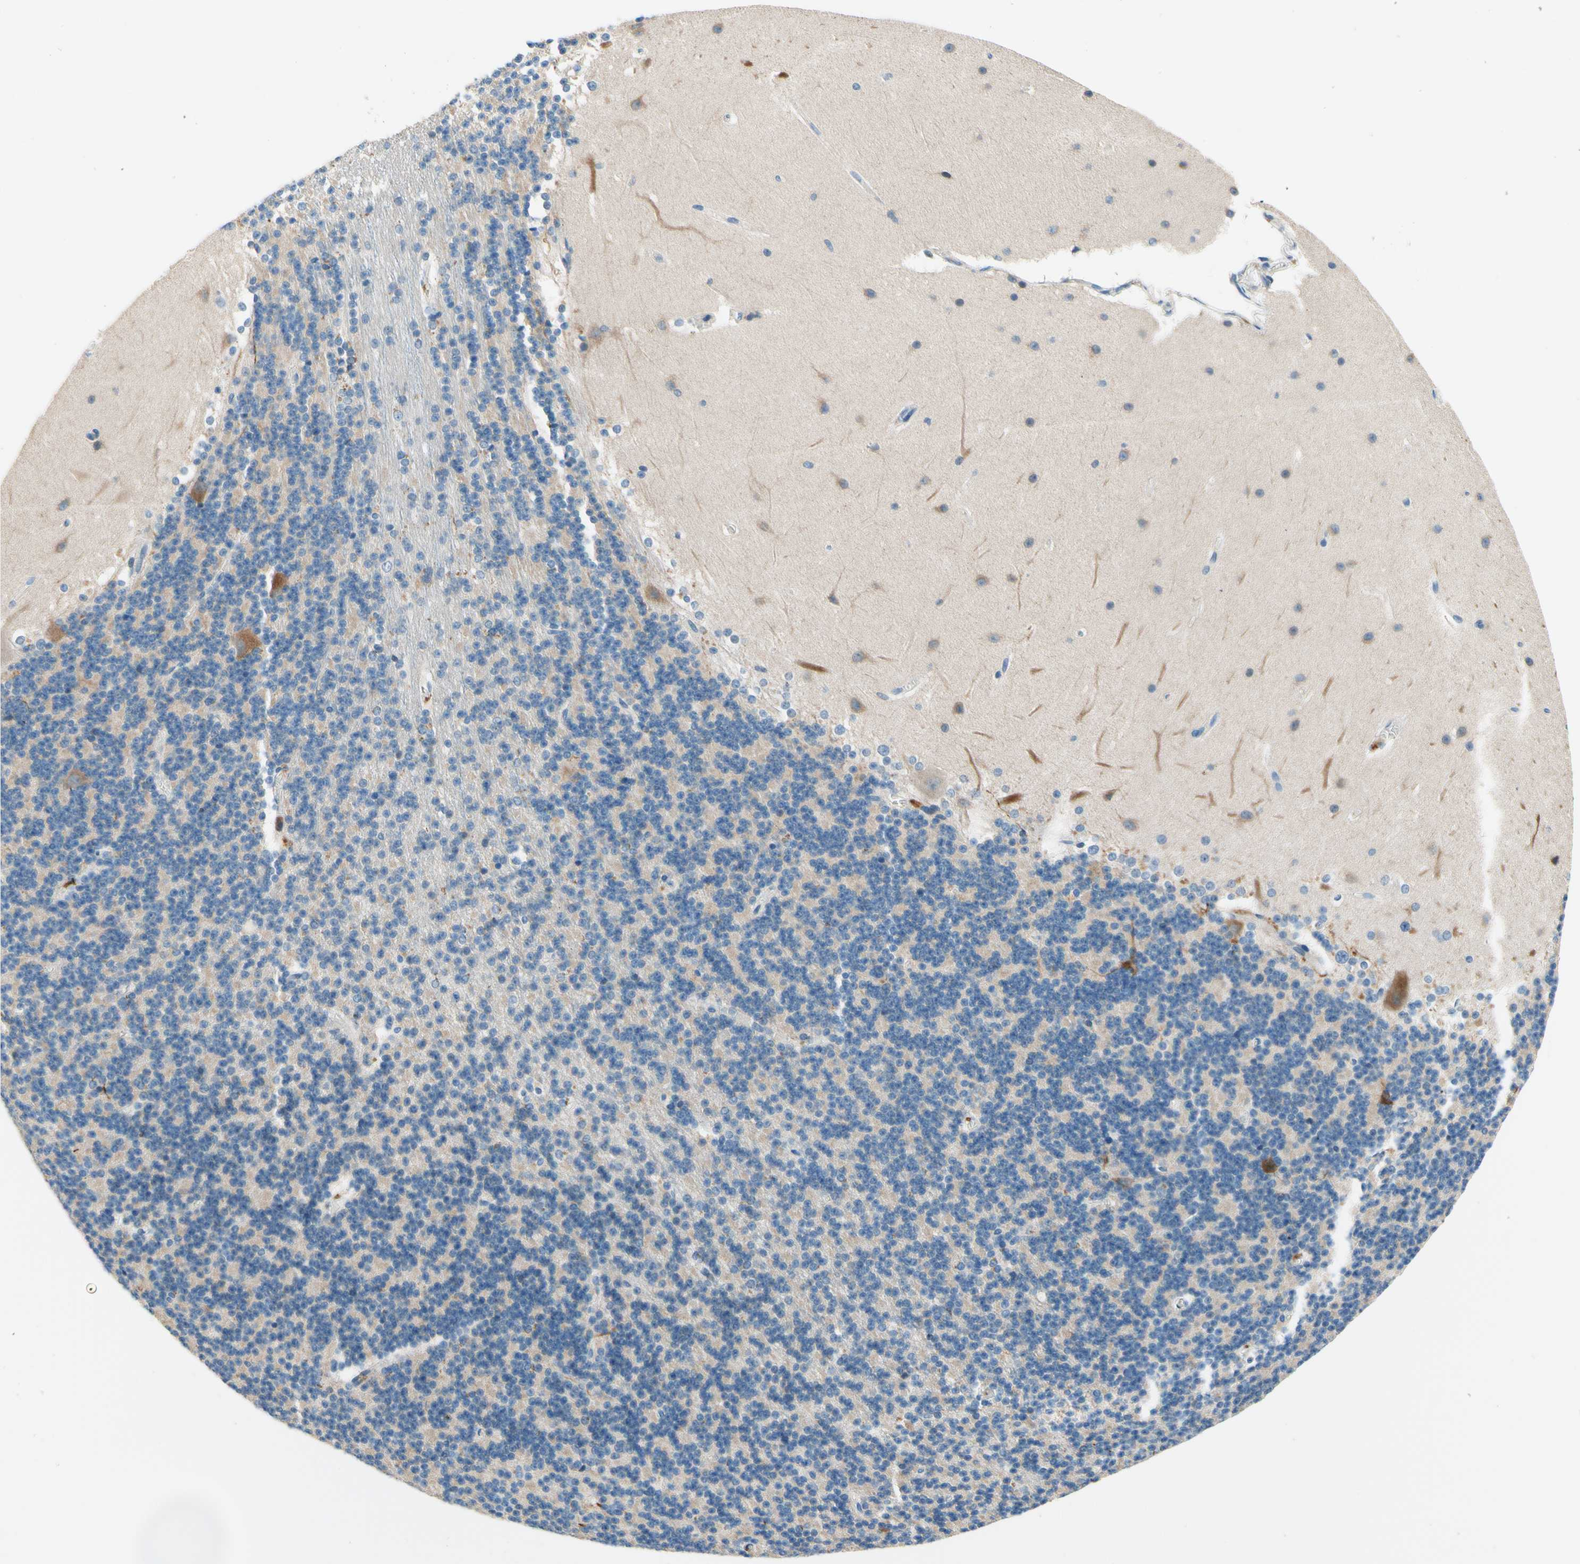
{"staining": {"intensity": "weak", "quantity": "<25%", "location": "cytoplasmic/membranous"}, "tissue": "cerebellum", "cell_type": "Cells in granular layer", "image_type": "normal", "snomed": [{"axis": "morphology", "description": "Normal tissue, NOS"}, {"axis": "topography", "description": "Cerebellum"}], "caption": "Immunohistochemical staining of unremarkable human cerebellum demonstrates no significant staining in cells in granular layer.", "gene": "SIGLEC9", "patient": {"sex": "female", "age": 19}}